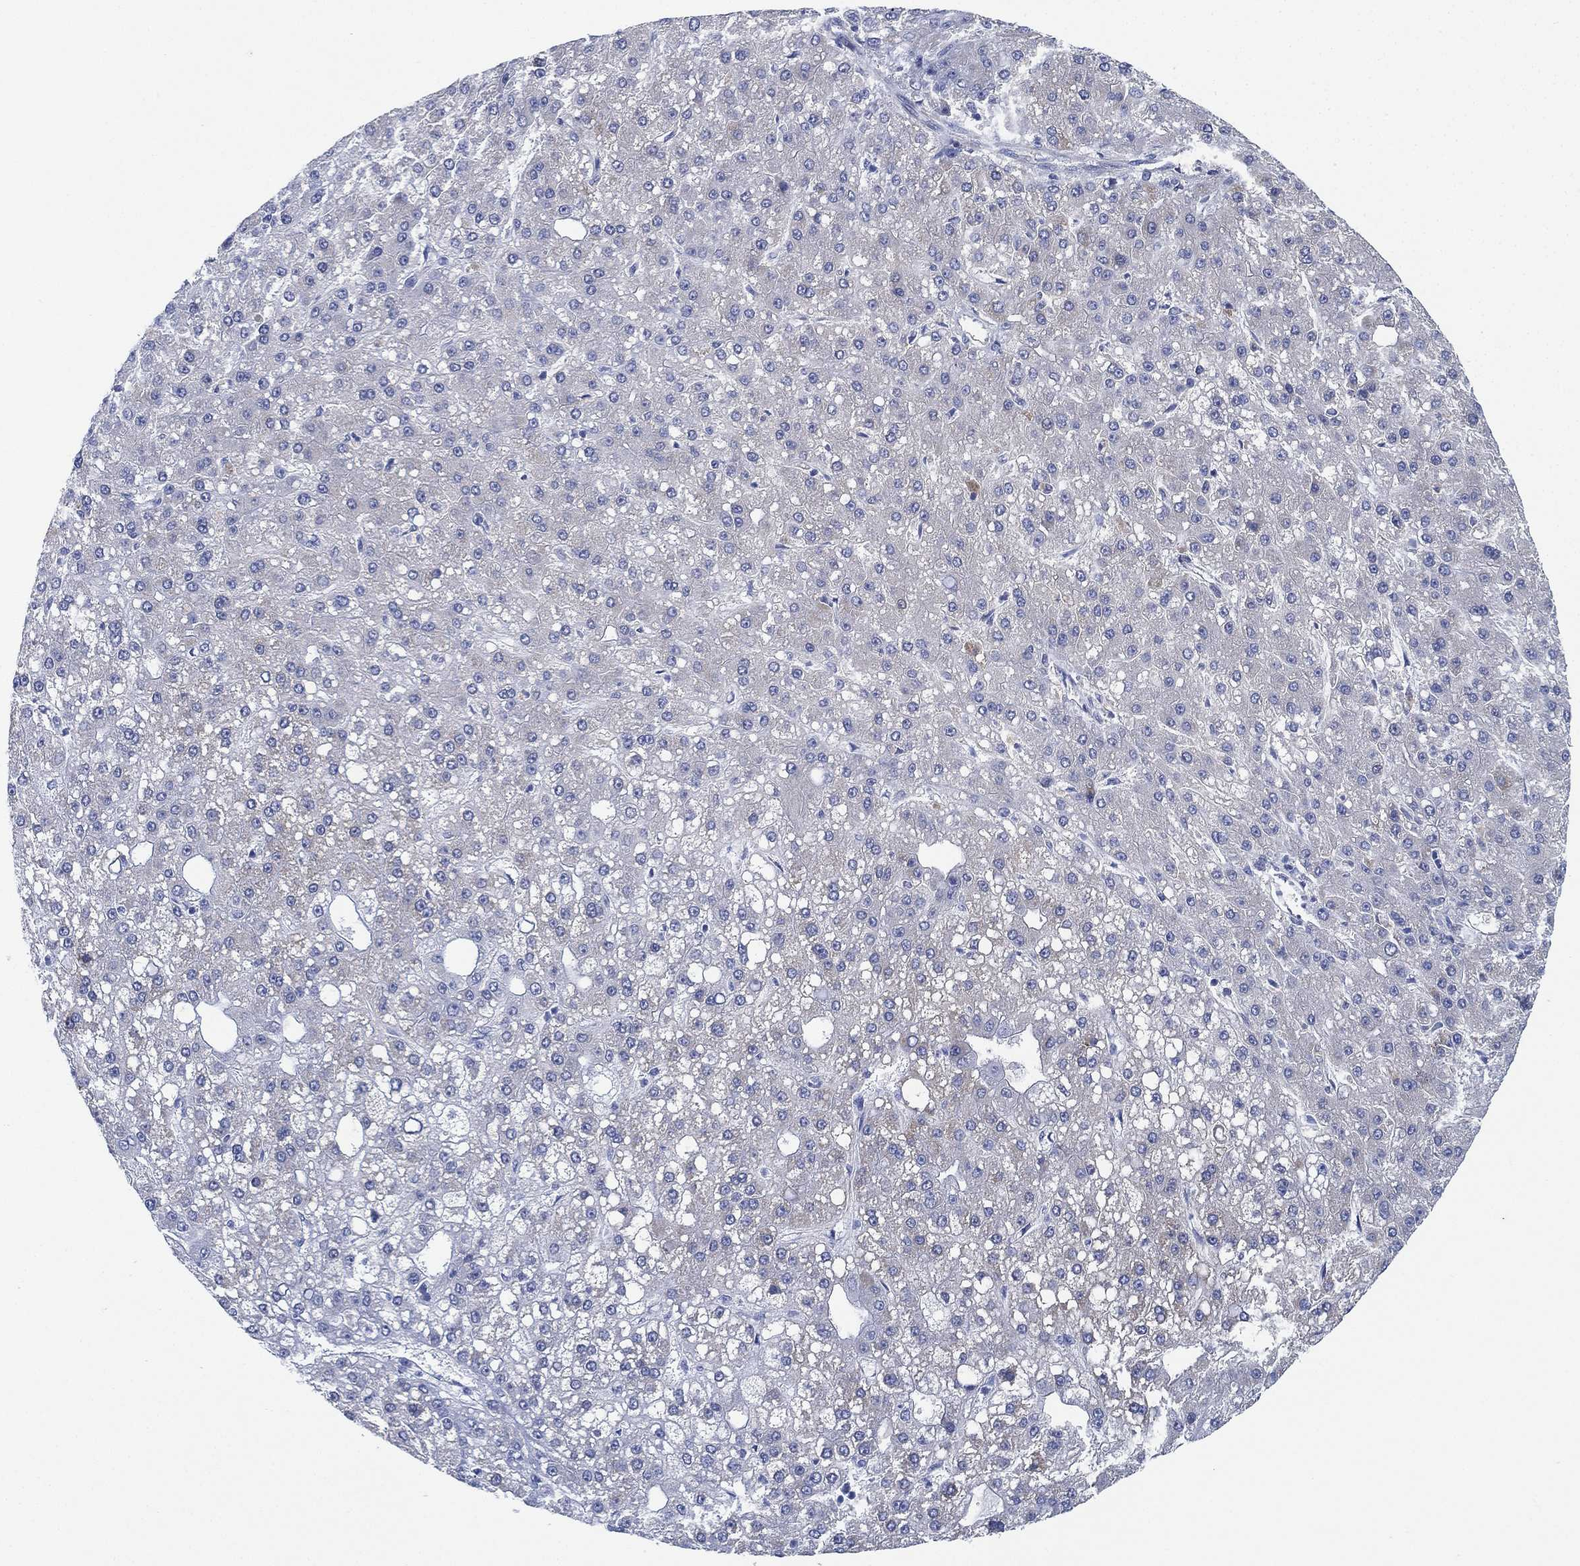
{"staining": {"intensity": "negative", "quantity": "none", "location": "none"}, "tissue": "liver cancer", "cell_type": "Tumor cells", "image_type": "cancer", "snomed": [{"axis": "morphology", "description": "Carcinoma, Hepatocellular, NOS"}, {"axis": "topography", "description": "Liver"}], "caption": "The immunohistochemistry (IHC) histopathology image has no significant expression in tumor cells of hepatocellular carcinoma (liver) tissue. (DAB (3,3'-diaminobenzidine) IHC with hematoxylin counter stain).", "gene": "PSKH2", "patient": {"sex": "male", "age": 67}}